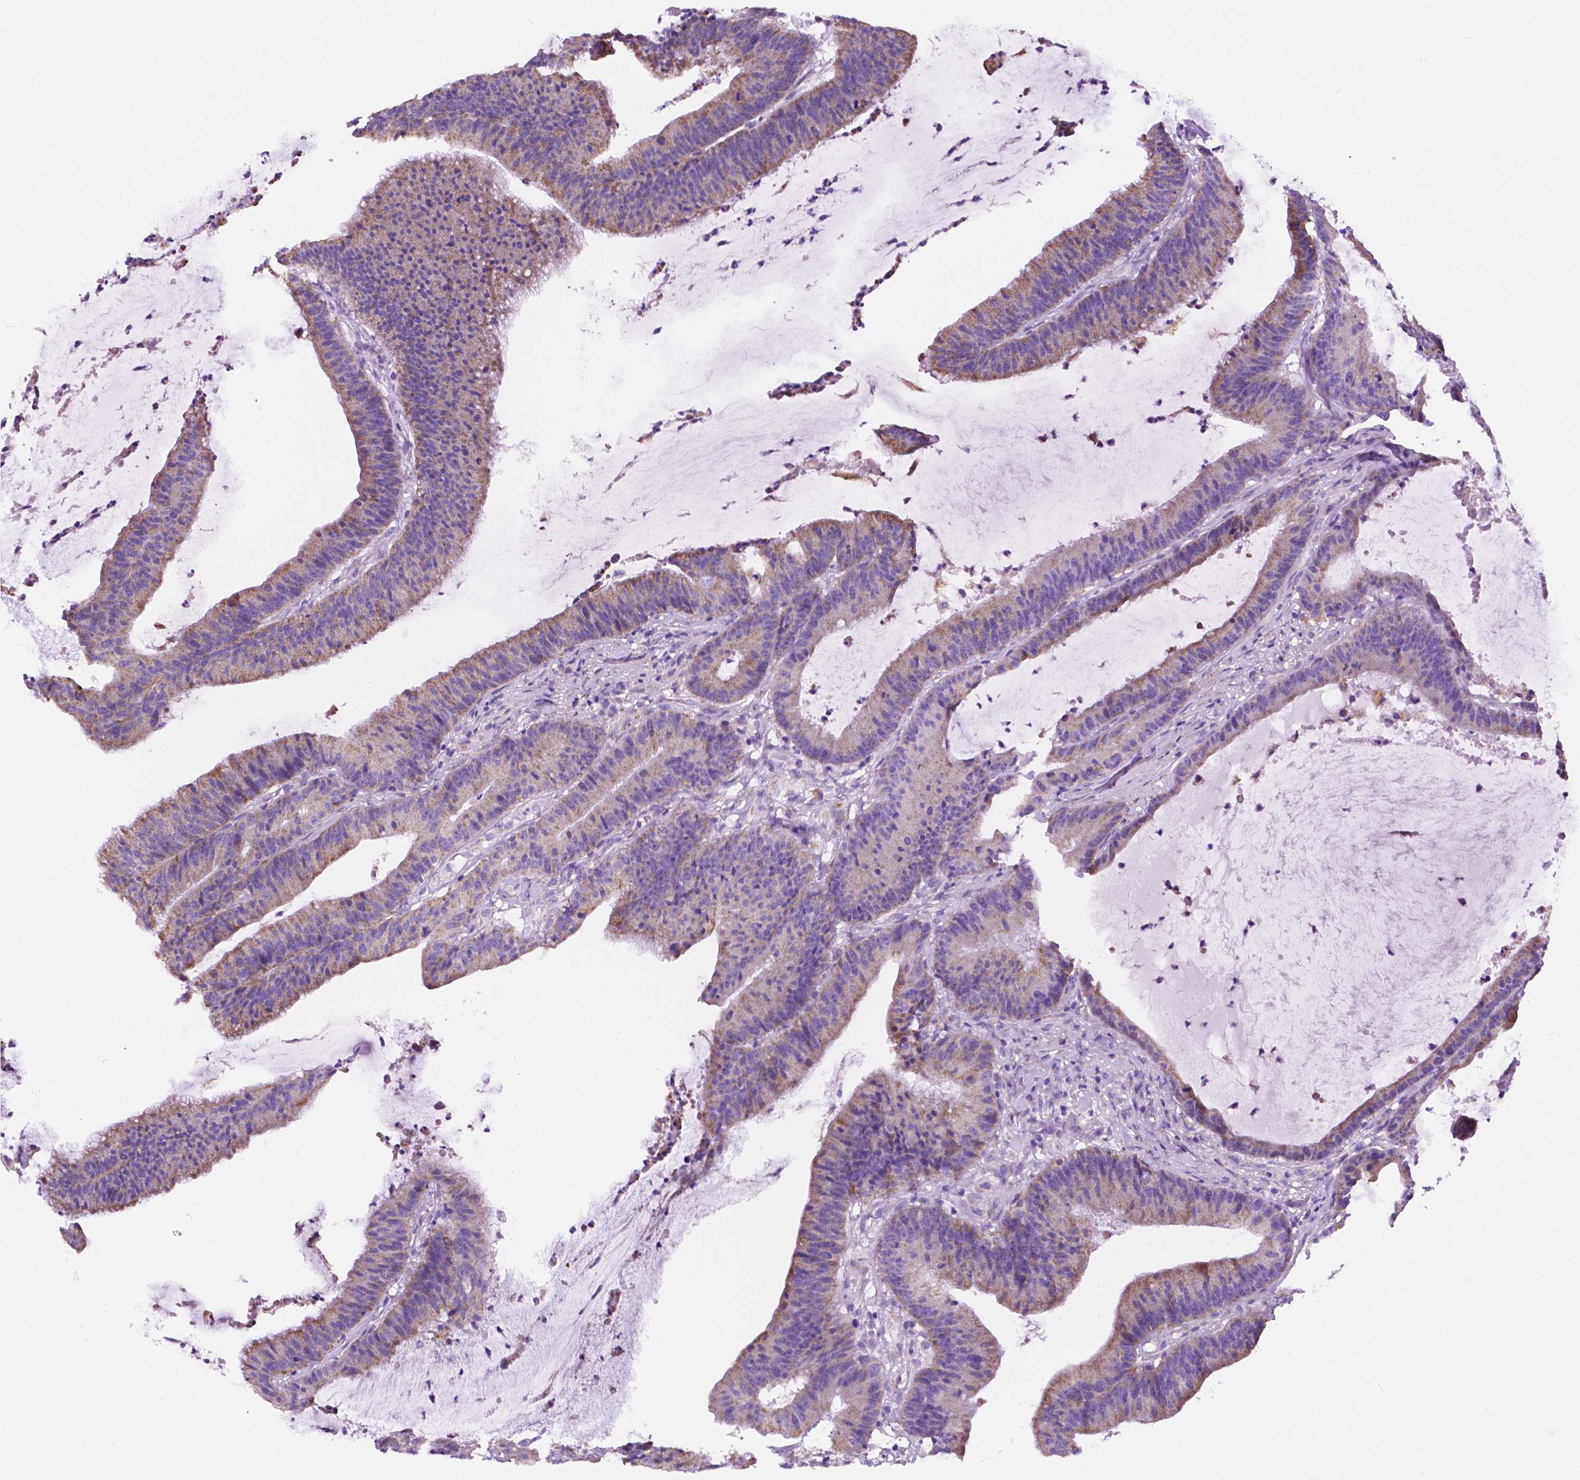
{"staining": {"intensity": "weak", "quantity": "25%-75%", "location": "cytoplasmic/membranous"}, "tissue": "colorectal cancer", "cell_type": "Tumor cells", "image_type": "cancer", "snomed": [{"axis": "morphology", "description": "Adenocarcinoma, NOS"}, {"axis": "topography", "description": "Colon"}], "caption": "Colorectal cancer was stained to show a protein in brown. There is low levels of weak cytoplasmic/membranous staining in about 25%-75% of tumor cells.", "gene": "TRPV5", "patient": {"sex": "female", "age": 78}}